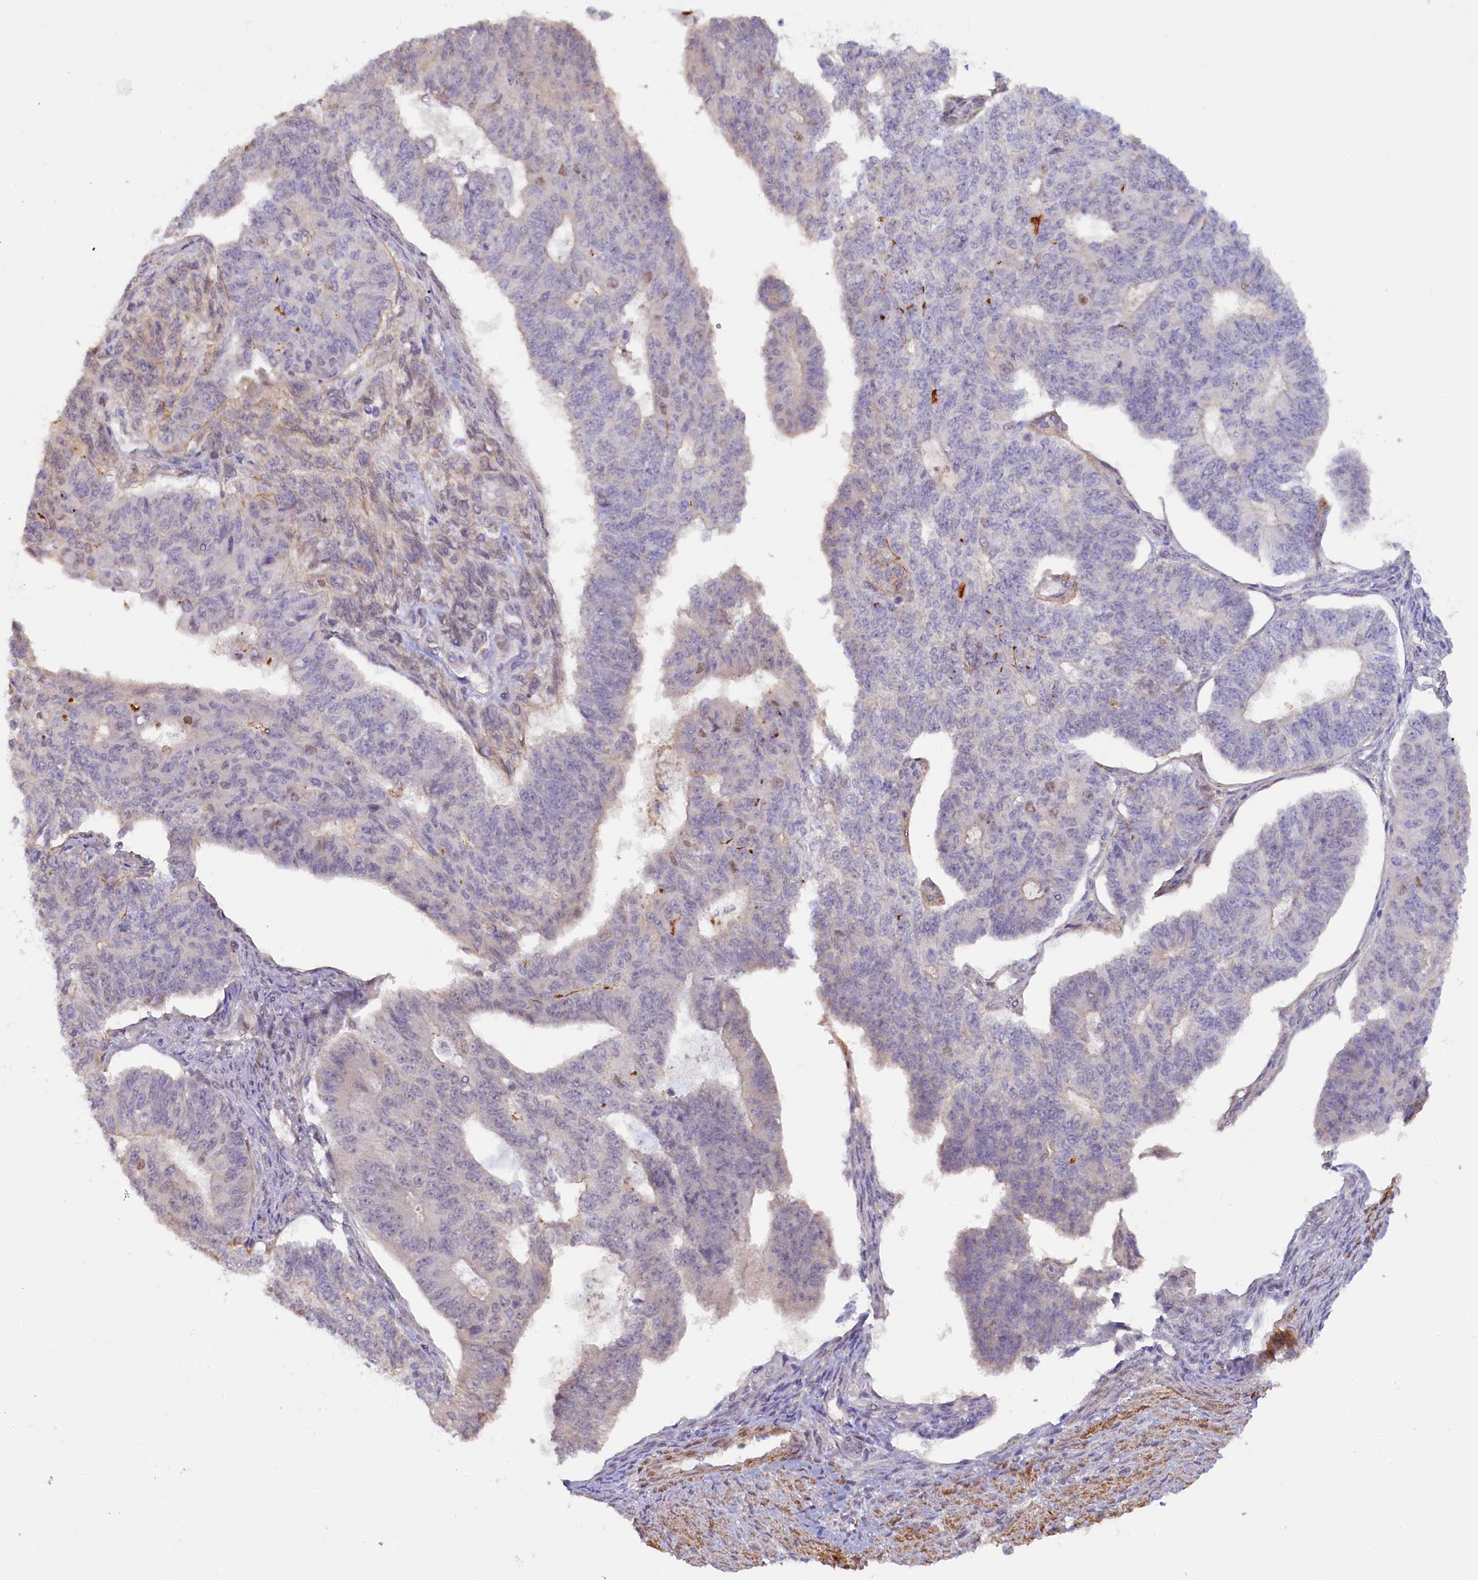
{"staining": {"intensity": "negative", "quantity": "none", "location": "none"}, "tissue": "endometrial cancer", "cell_type": "Tumor cells", "image_type": "cancer", "snomed": [{"axis": "morphology", "description": "Adenocarcinoma, NOS"}, {"axis": "topography", "description": "Endometrium"}], "caption": "Tumor cells are negative for brown protein staining in endometrial cancer (adenocarcinoma).", "gene": "MYO16", "patient": {"sex": "female", "age": 32}}